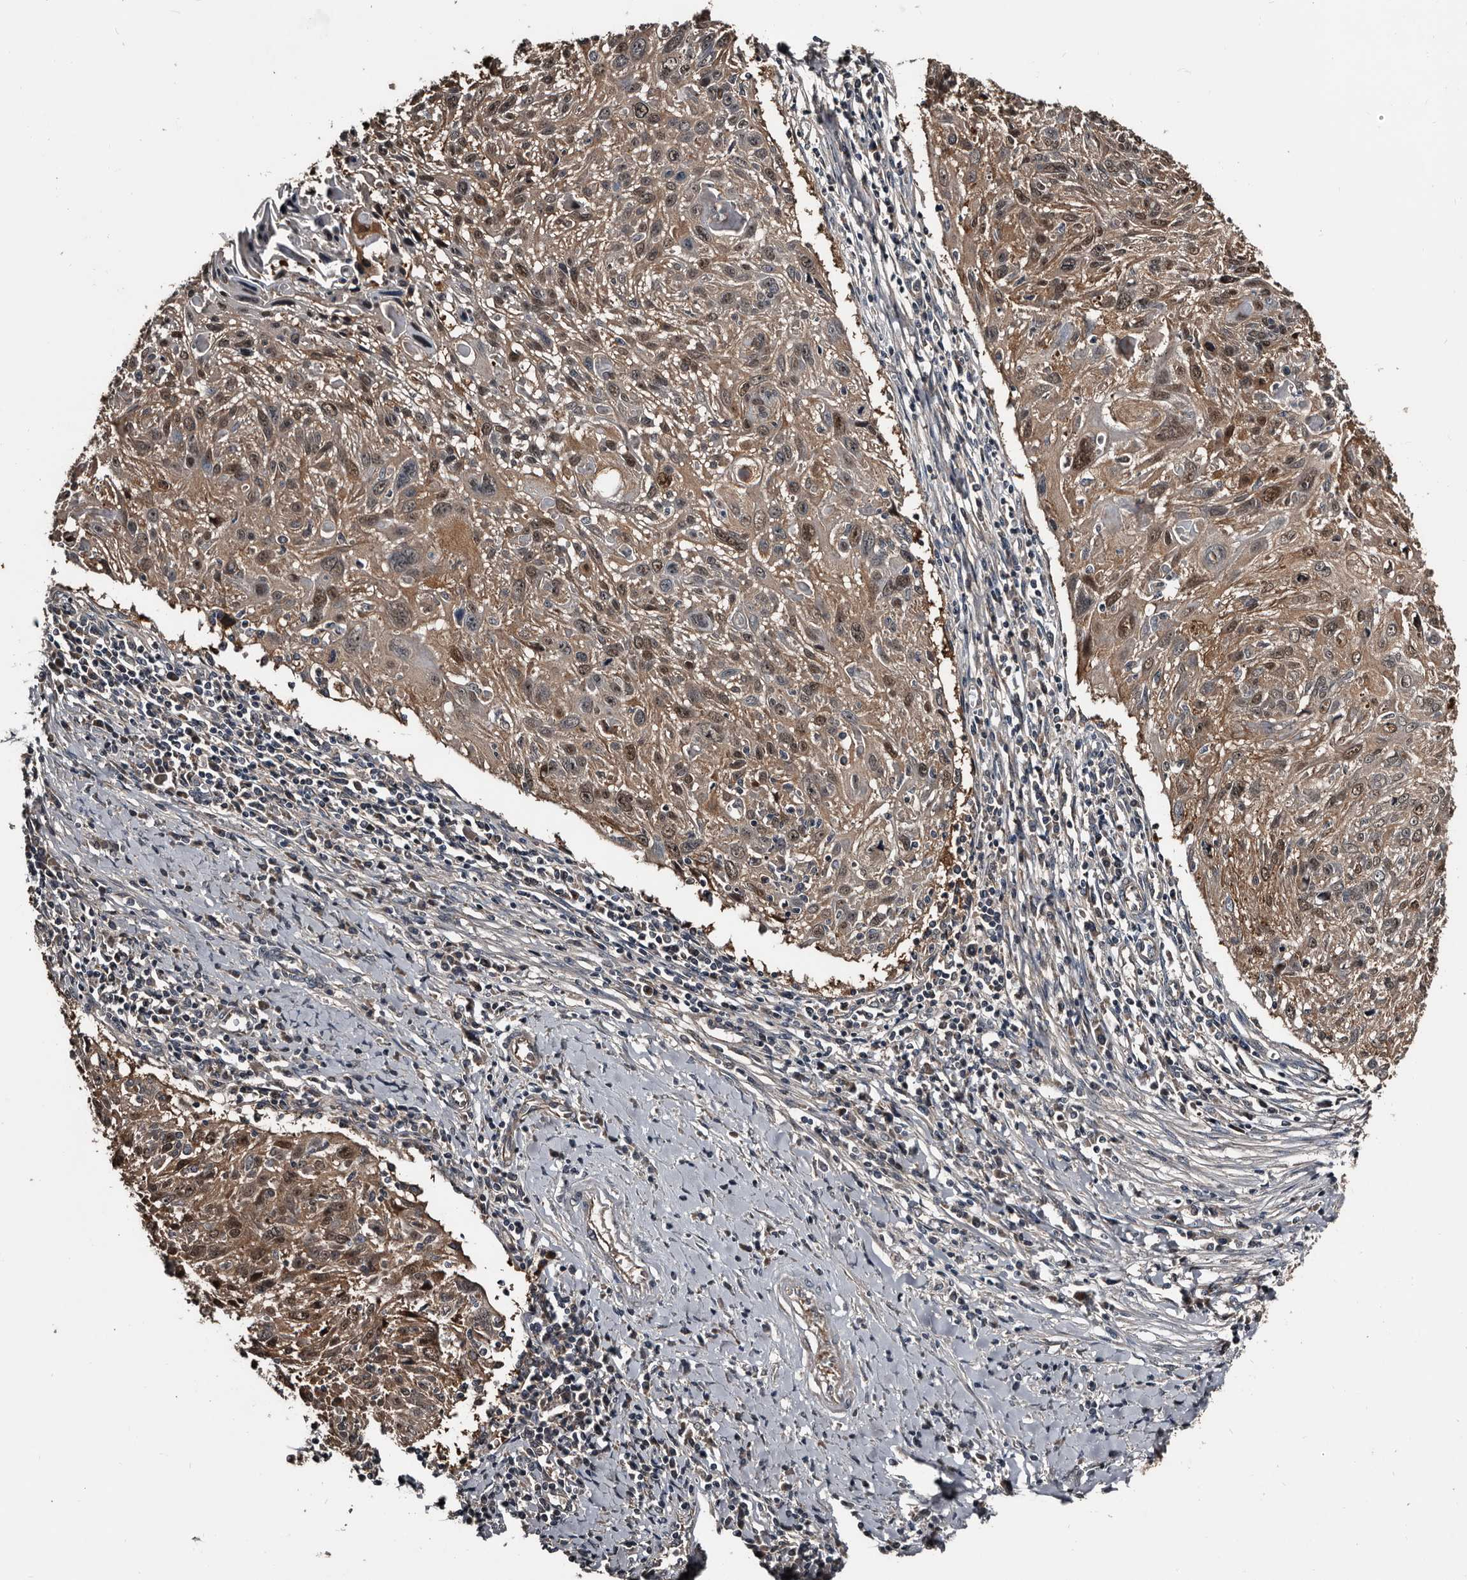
{"staining": {"intensity": "moderate", "quantity": "25%-75%", "location": "cytoplasmic/membranous,nuclear"}, "tissue": "cervical cancer", "cell_type": "Tumor cells", "image_type": "cancer", "snomed": [{"axis": "morphology", "description": "Squamous cell carcinoma, NOS"}, {"axis": "topography", "description": "Cervix"}], "caption": "Moderate cytoplasmic/membranous and nuclear protein positivity is present in about 25%-75% of tumor cells in cervical cancer.", "gene": "DHPS", "patient": {"sex": "female", "age": 51}}